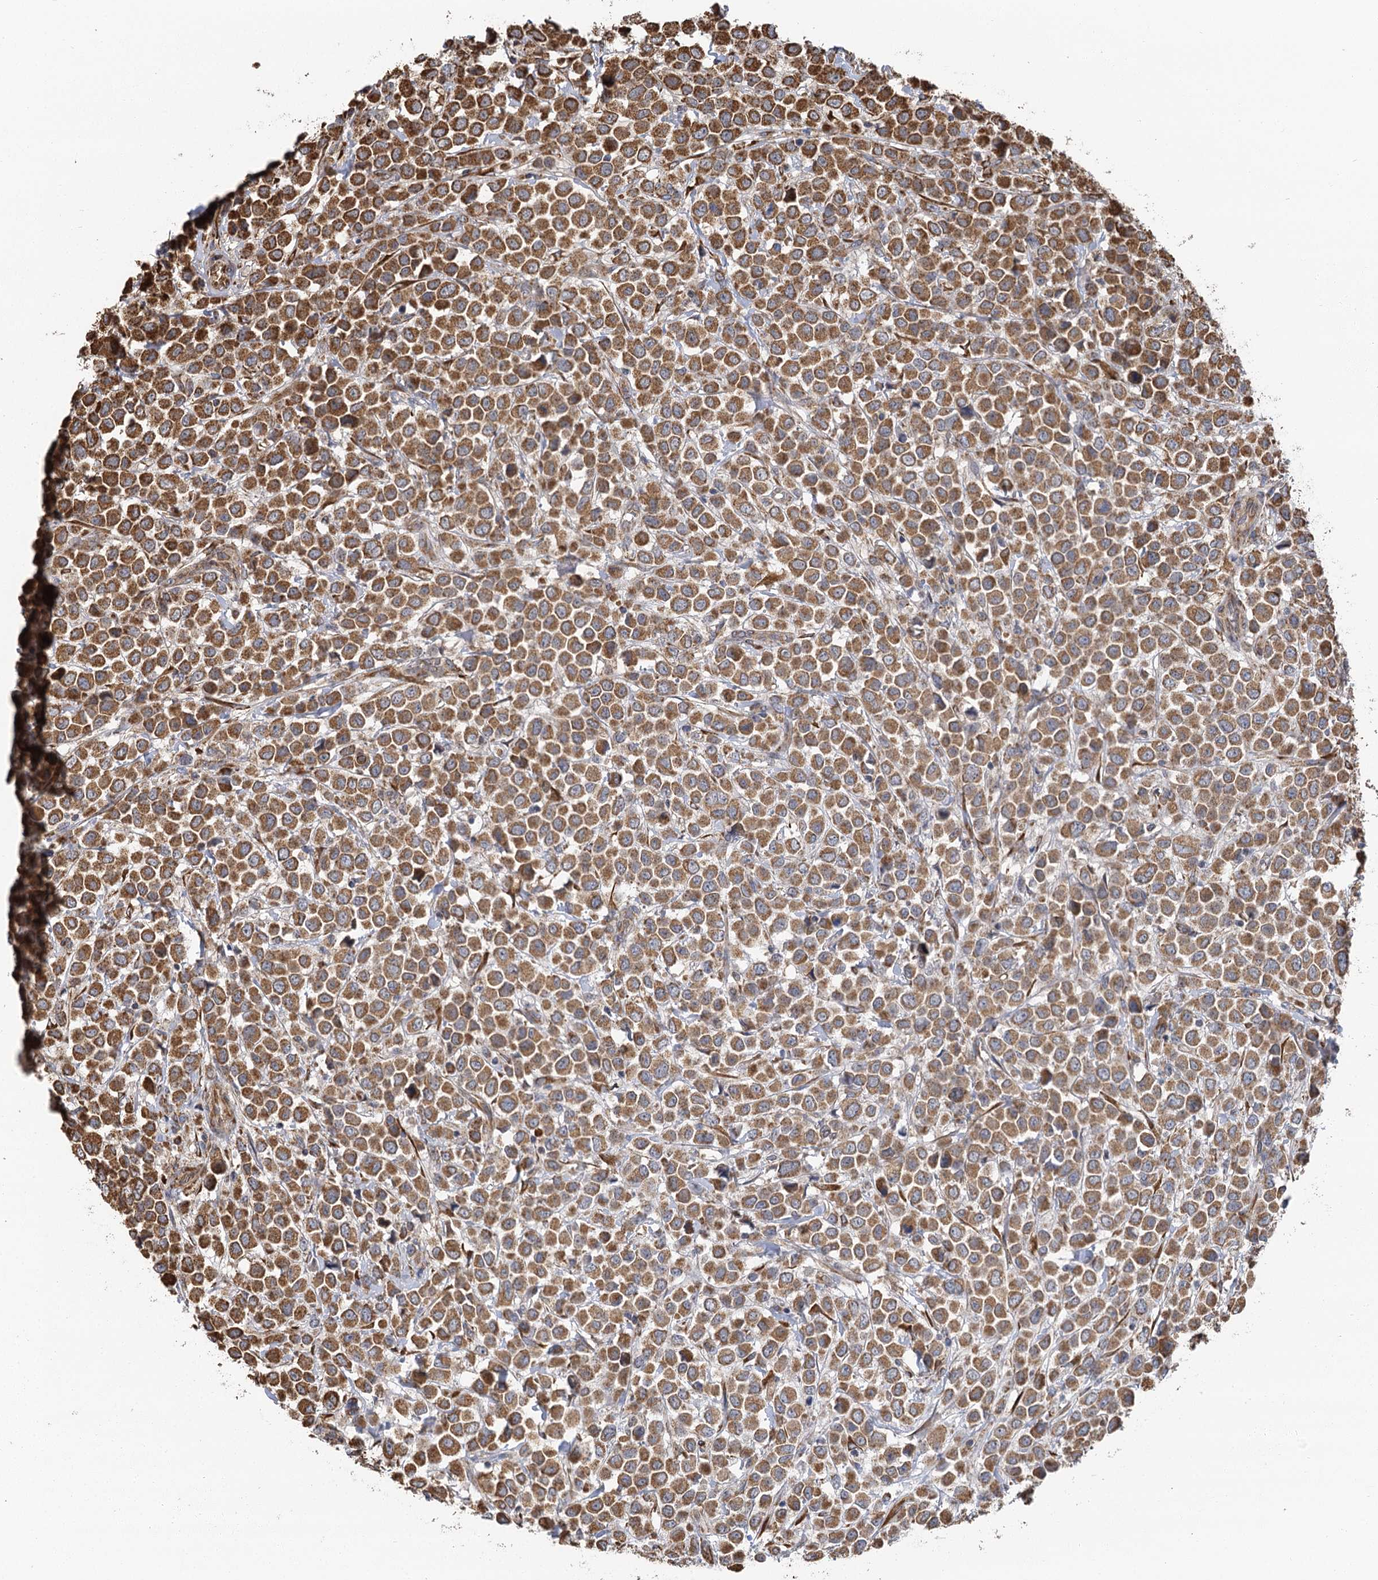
{"staining": {"intensity": "moderate", "quantity": ">75%", "location": "cytoplasmic/membranous"}, "tissue": "breast cancer", "cell_type": "Tumor cells", "image_type": "cancer", "snomed": [{"axis": "morphology", "description": "Duct carcinoma"}, {"axis": "topography", "description": "Breast"}], "caption": "Immunohistochemical staining of human breast invasive ductal carcinoma displays medium levels of moderate cytoplasmic/membranous staining in approximately >75% of tumor cells.", "gene": "IL11RA", "patient": {"sex": "female", "age": 61}}